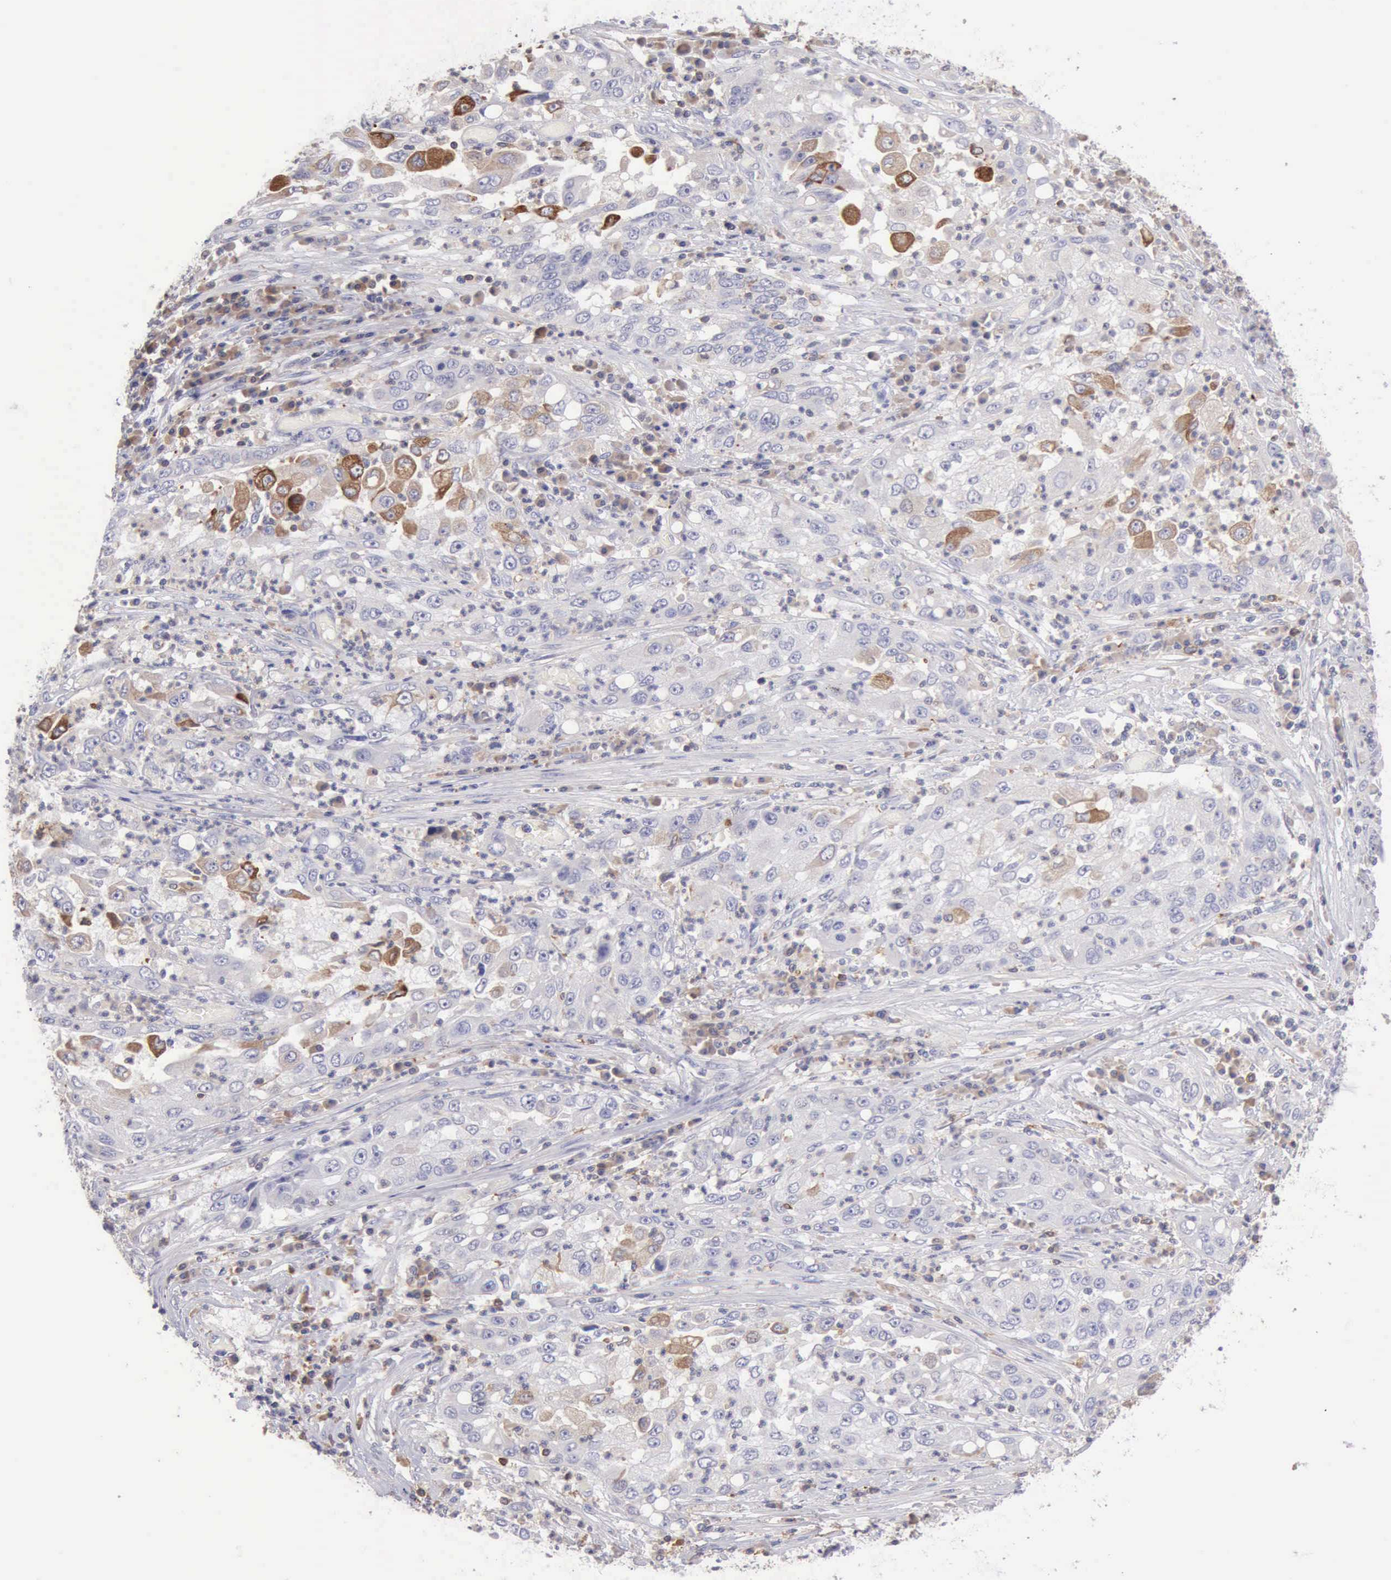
{"staining": {"intensity": "weak", "quantity": "<25%", "location": "cytoplasmic/membranous"}, "tissue": "cervical cancer", "cell_type": "Tumor cells", "image_type": "cancer", "snomed": [{"axis": "morphology", "description": "Squamous cell carcinoma, NOS"}, {"axis": "topography", "description": "Cervix"}], "caption": "DAB (3,3'-diaminobenzidine) immunohistochemical staining of human cervical squamous cell carcinoma exhibits no significant positivity in tumor cells.", "gene": "SASH3", "patient": {"sex": "female", "age": 36}}